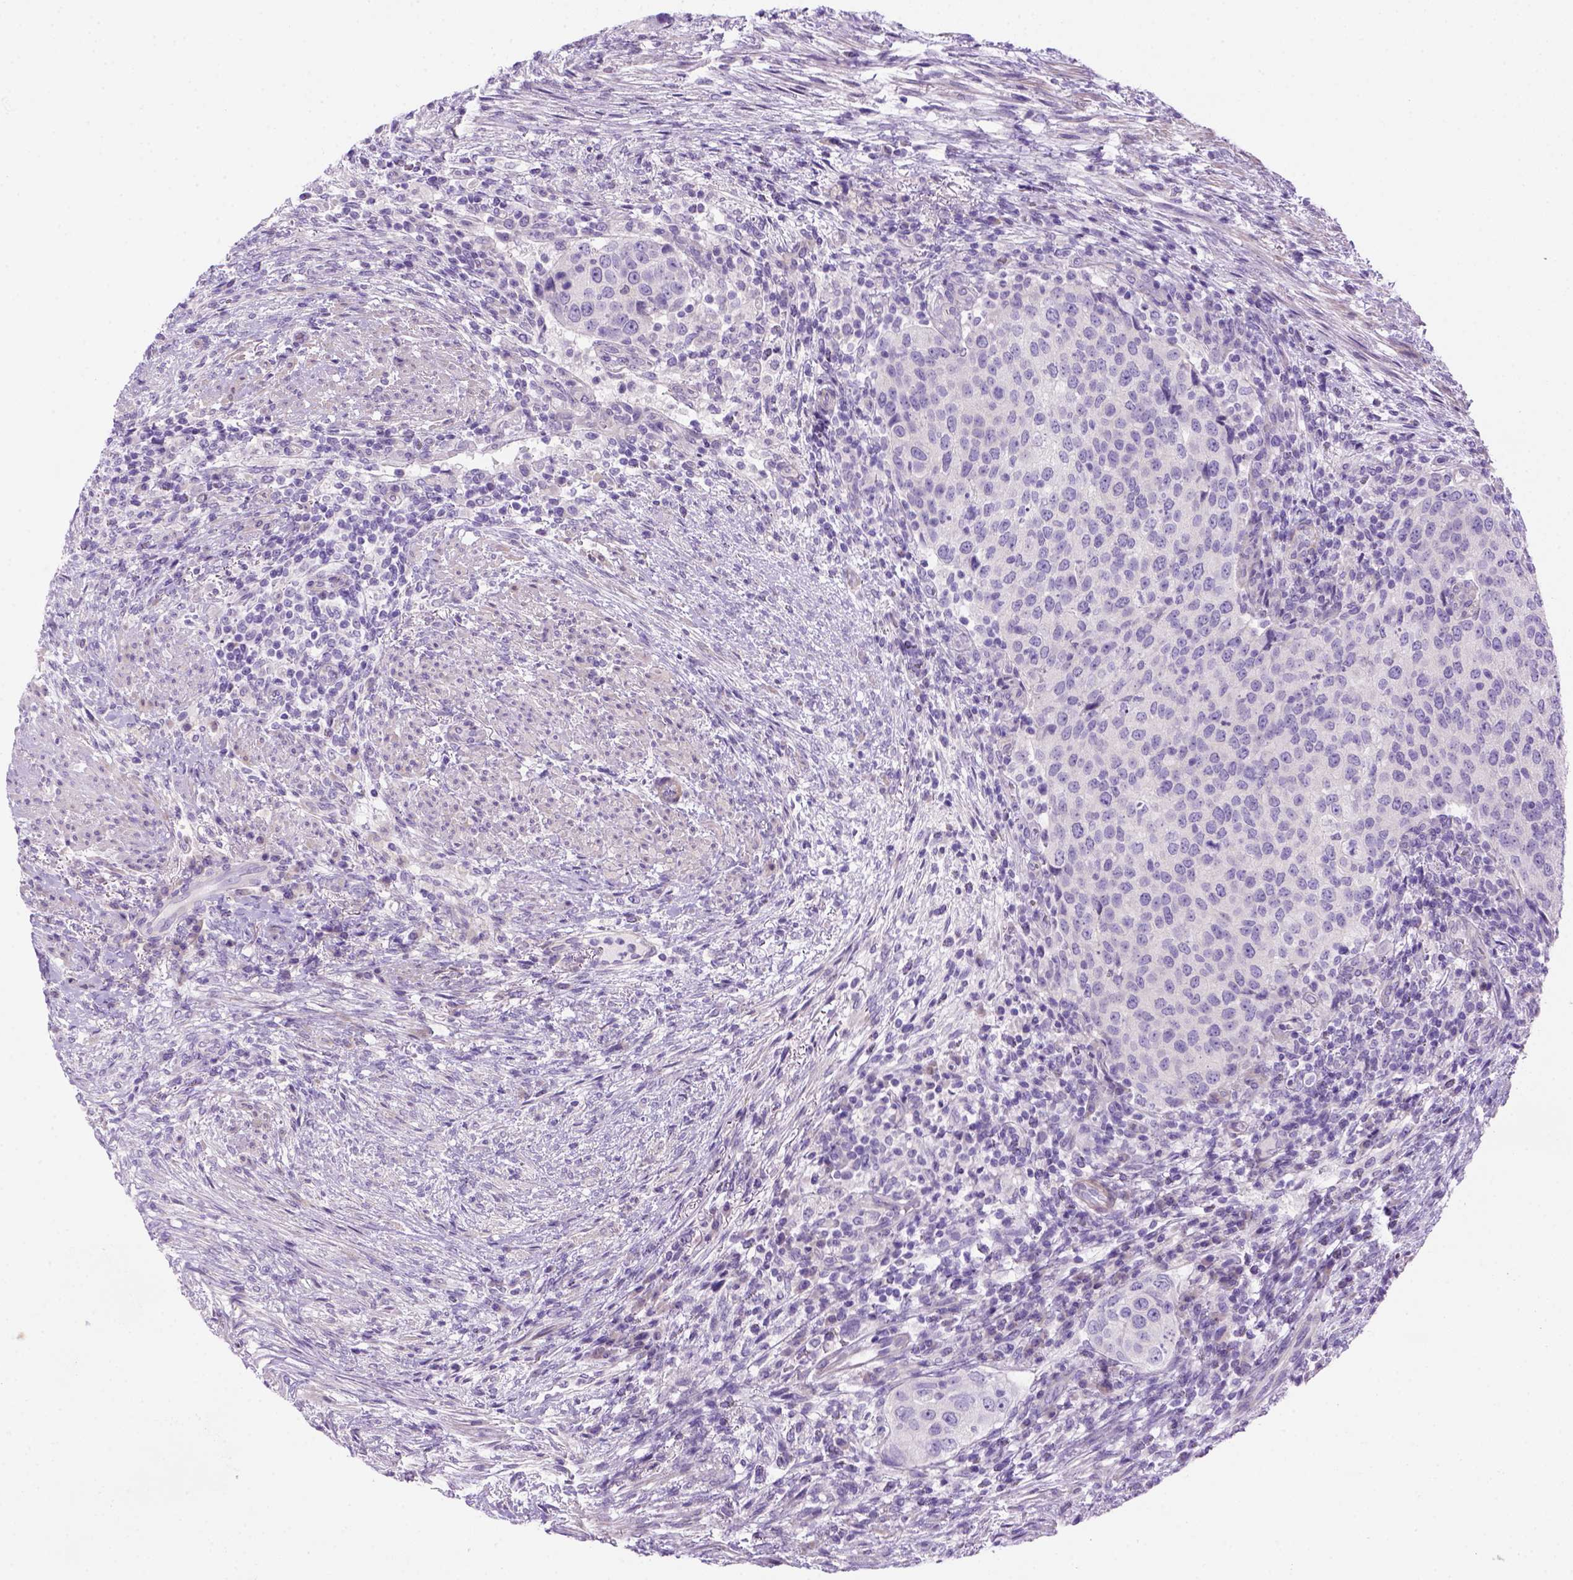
{"staining": {"intensity": "negative", "quantity": "none", "location": "none"}, "tissue": "urothelial cancer", "cell_type": "Tumor cells", "image_type": "cancer", "snomed": [{"axis": "morphology", "description": "Urothelial carcinoma, High grade"}, {"axis": "topography", "description": "Urinary bladder"}], "caption": "Micrograph shows no significant protein expression in tumor cells of high-grade urothelial carcinoma.", "gene": "DNAH11", "patient": {"sex": "female", "age": 78}}